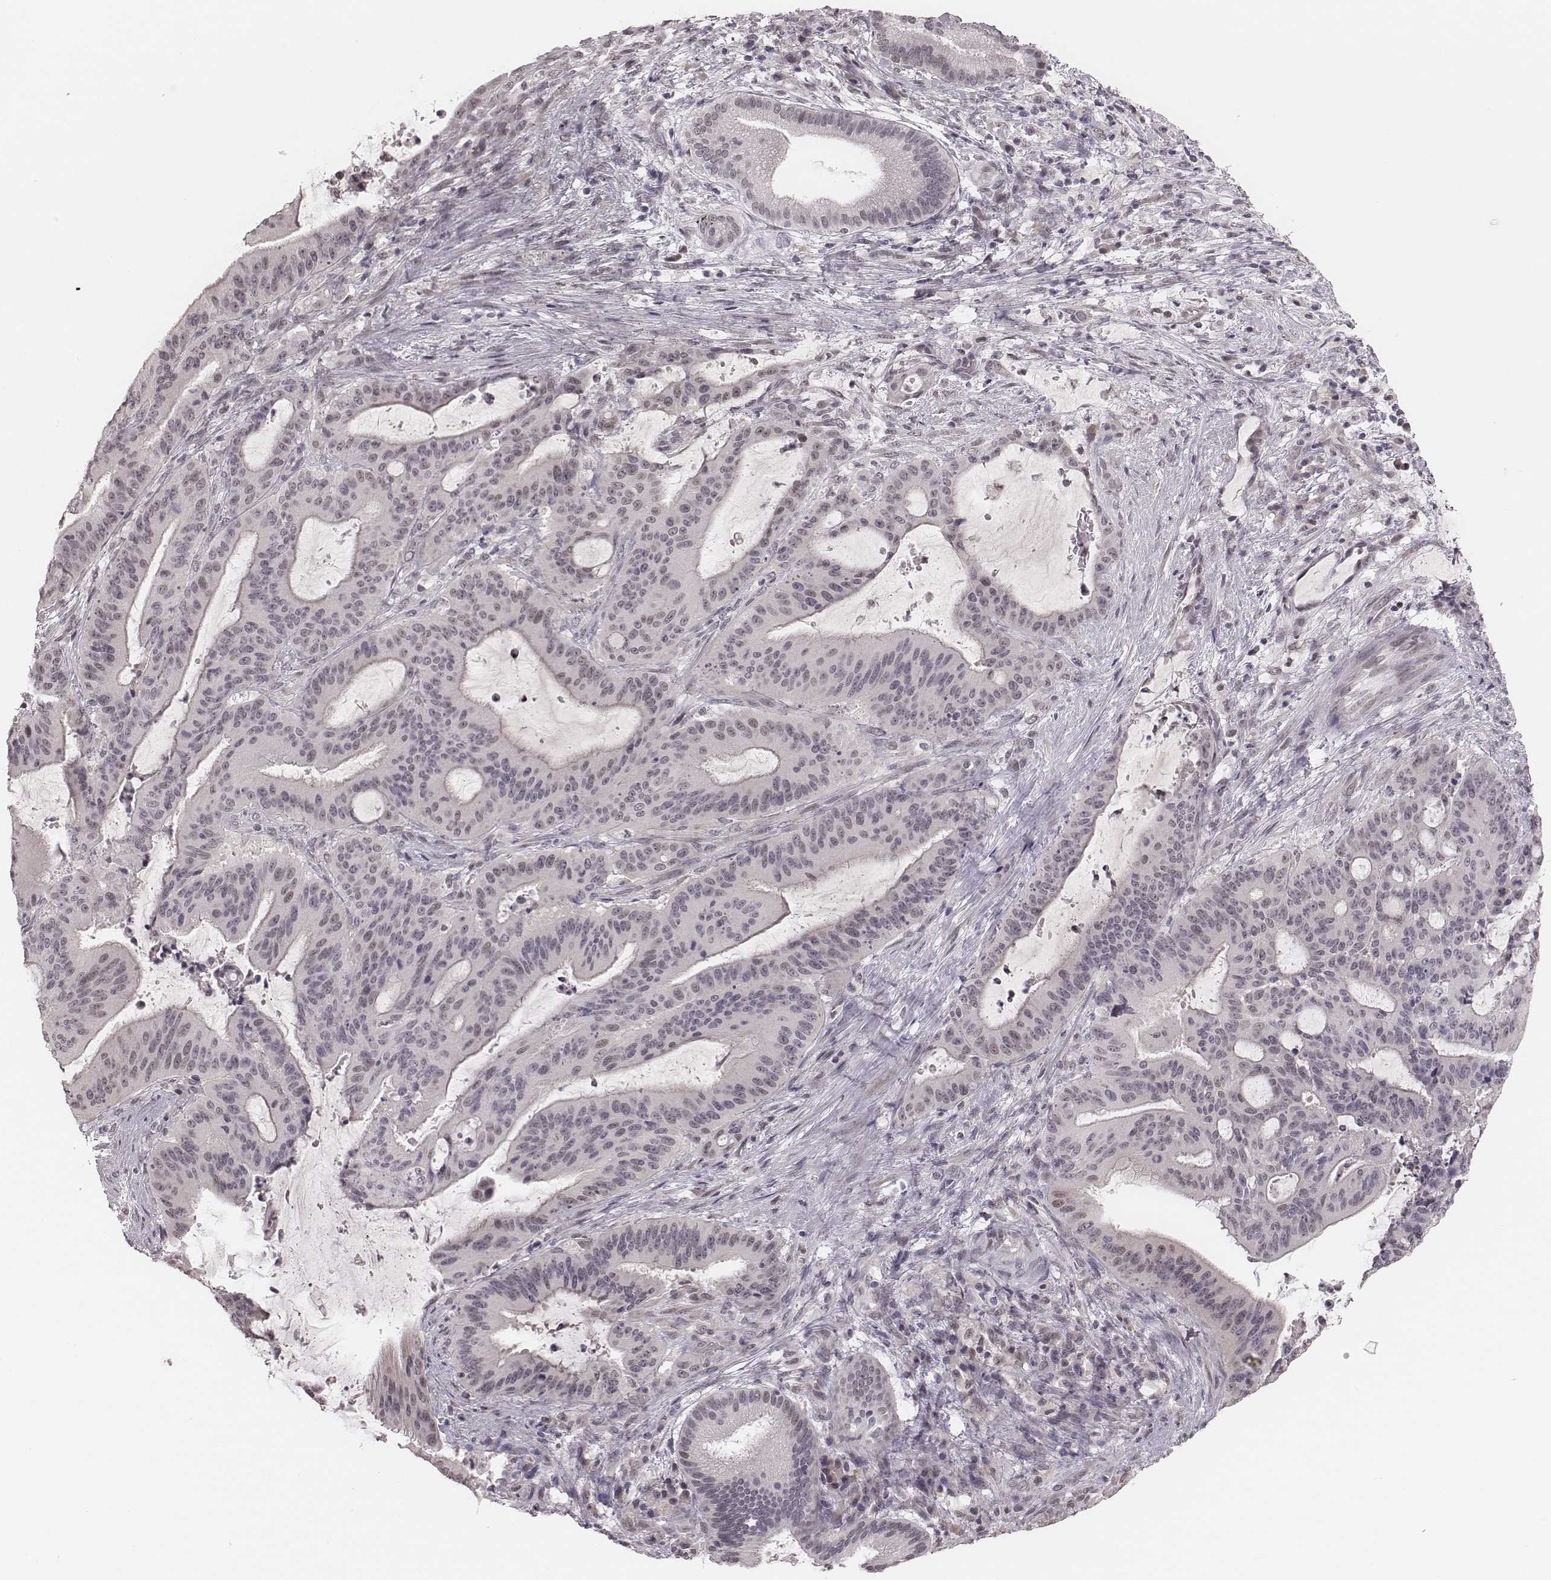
{"staining": {"intensity": "weak", "quantity": "<25%", "location": "nuclear"}, "tissue": "liver cancer", "cell_type": "Tumor cells", "image_type": "cancer", "snomed": [{"axis": "morphology", "description": "Cholangiocarcinoma"}, {"axis": "topography", "description": "Liver"}], "caption": "This image is of liver cholangiocarcinoma stained with immunohistochemistry to label a protein in brown with the nuclei are counter-stained blue. There is no staining in tumor cells. (Stains: DAB (3,3'-diaminobenzidine) IHC with hematoxylin counter stain, Microscopy: brightfield microscopy at high magnification).", "gene": "RPGRIP1", "patient": {"sex": "female", "age": 73}}